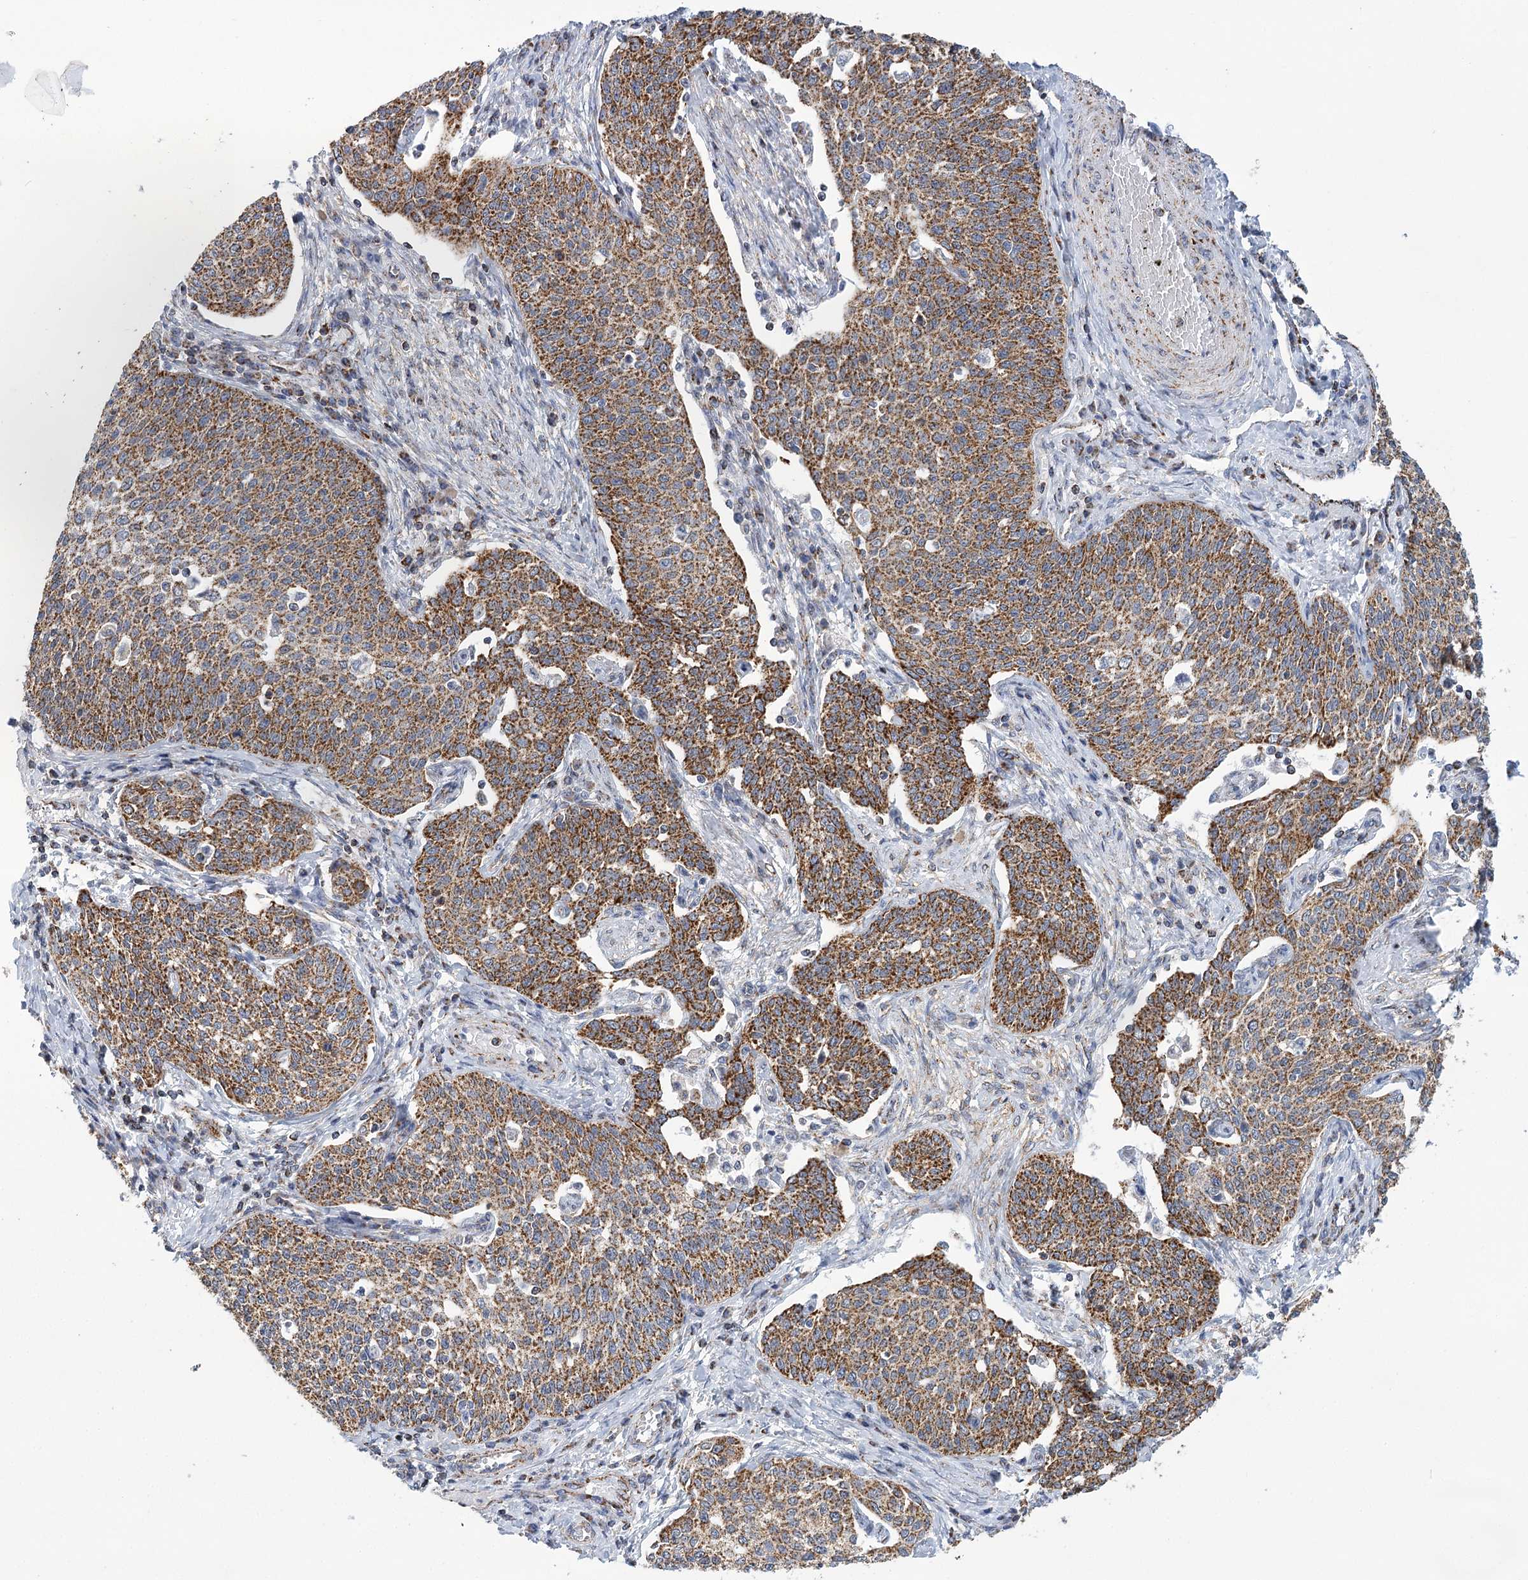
{"staining": {"intensity": "strong", "quantity": ">75%", "location": "cytoplasmic/membranous"}, "tissue": "cervical cancer", "cell_type": "Tumor cells", "image_type": "cancer", "snomed": [{"axis": "morphology", "description": "Squamous cell carcinoma, NOS"}, {"axis": "topography", "description": "Cervix"}], "caption": "Squamous cell carcinoma (cervical) stained for a protein shows strong cytoplasmic/membranous positivity in tumor cells.", "gene": "LSS", "patient": {"sex": "female", "age": 34}}